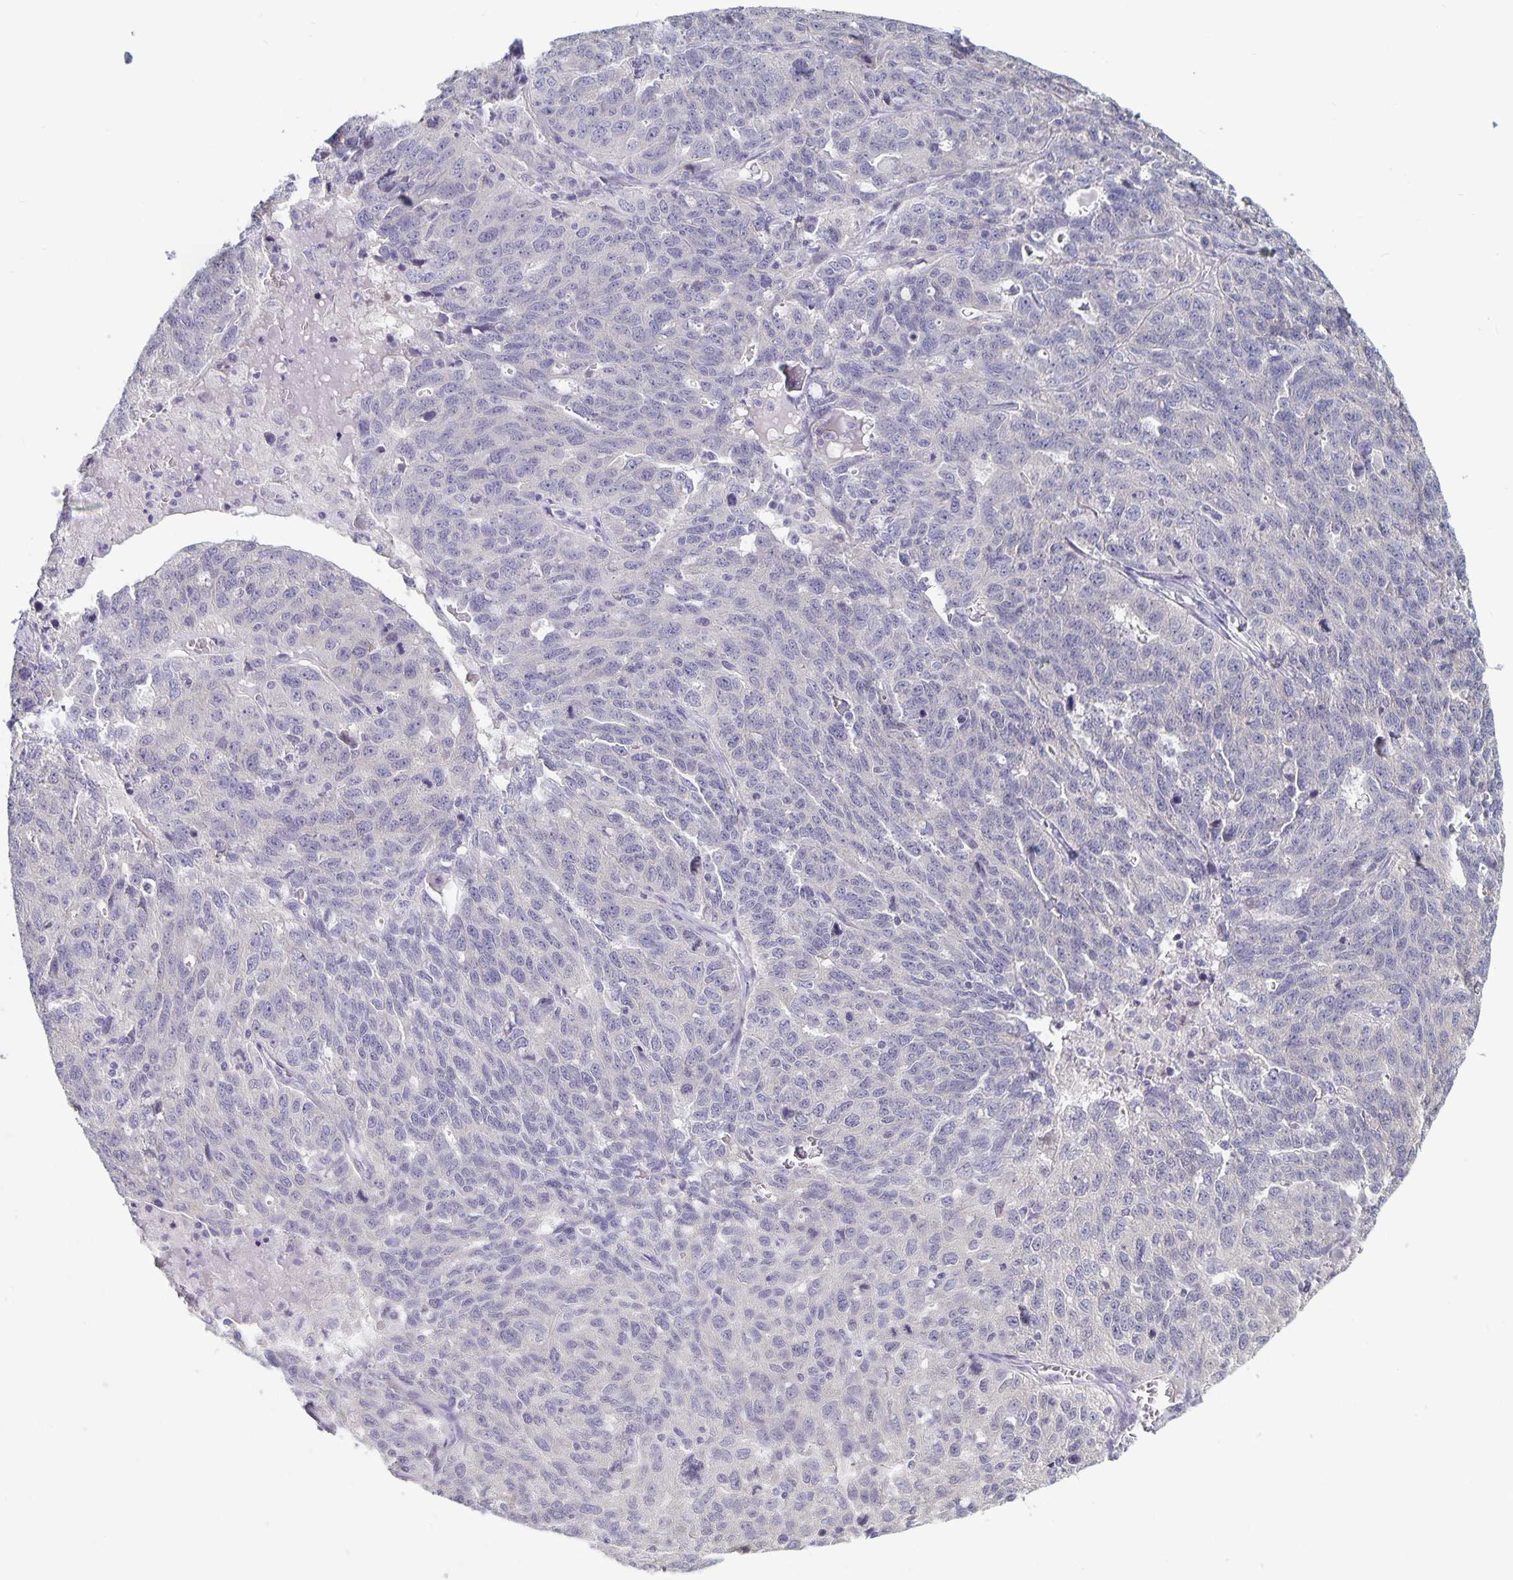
{"staining": {"intensity": "negative", "quantity": "none", "location": "none"}, "tissue": "ovarian cancer", "cell_type": "Tumor cells", "image_type": "cancer", "snomed": [{"axis": "morphology", "description": "Cystadenocarcinoma, serous, NOS"}, {"axis": "topography", "description": "Ovary"}], "caption": "Immunohistochemistry image of neoplastic tissue: human ovarian cancer (serous cystadenocarcinoma) stained with DAB (3,3'-diaminobenzidine) demonstrates no significant protein expression in tumor cells. (Stains: DAB (3,3'-diaminobenzidine) IHC with hematoxylin counter stain, Microscopy: brightfield microscopy at high magnification).", "gene": "PLCB3", "patient": {"sex": "female", "age": 71}}